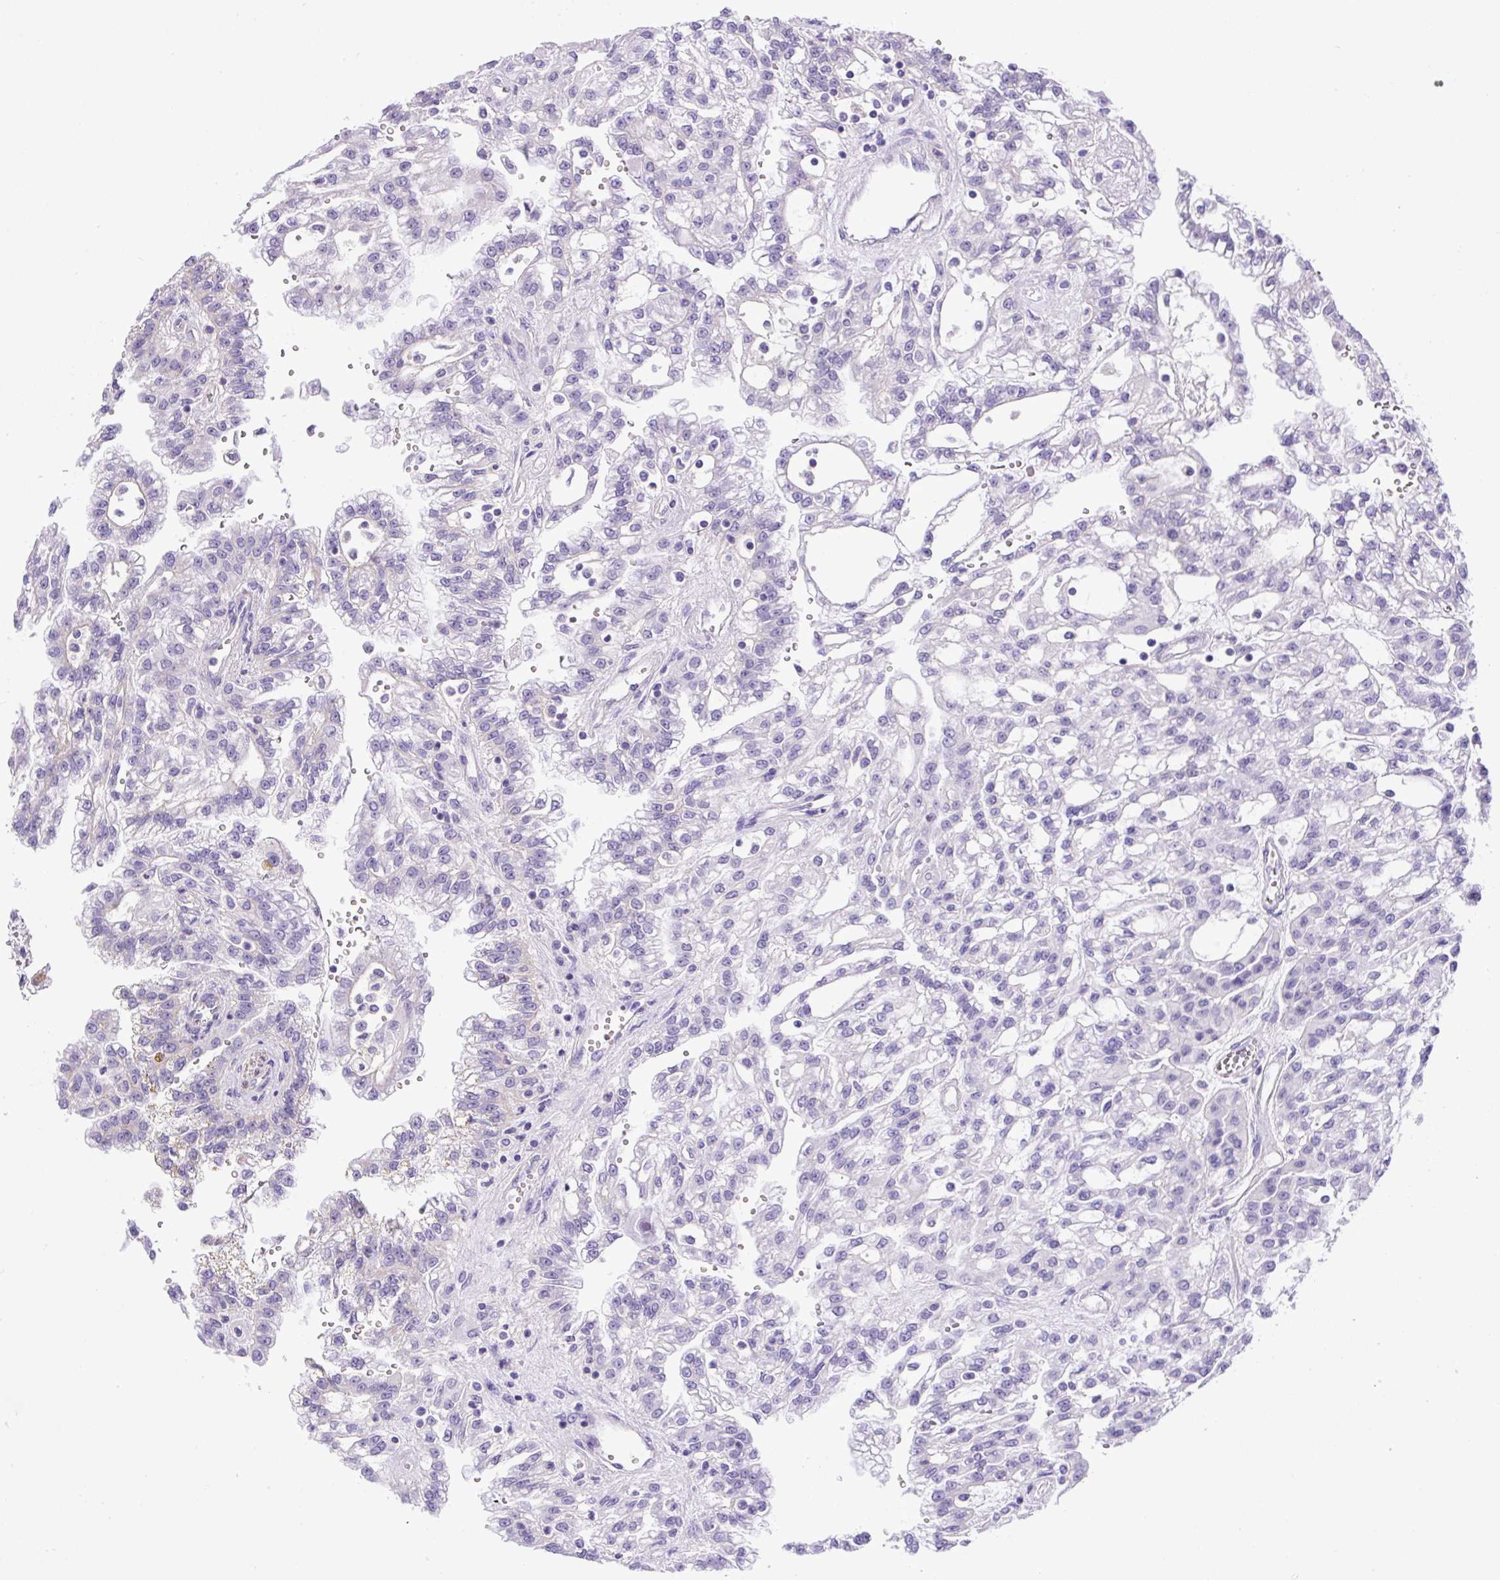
{"staining": {"intensity": "negative", "quantity": "none", "location": "none"}, "tissue": "renal cancer", "cell_type": "Tumor cells", "image_type": "cancer", "snomed": [{"axis": "morphology", "description": "Adenocarcinoma, NOS"}, {"axis": "topography", "description": "Kidney"}], "caption": "The histopathology image shows no significant staining in tumor cells of renal adenocarcinoma. Nuclei are stained in blue.", "gene": "NPTN", "patient": {"sex": "male", "age": 63}}